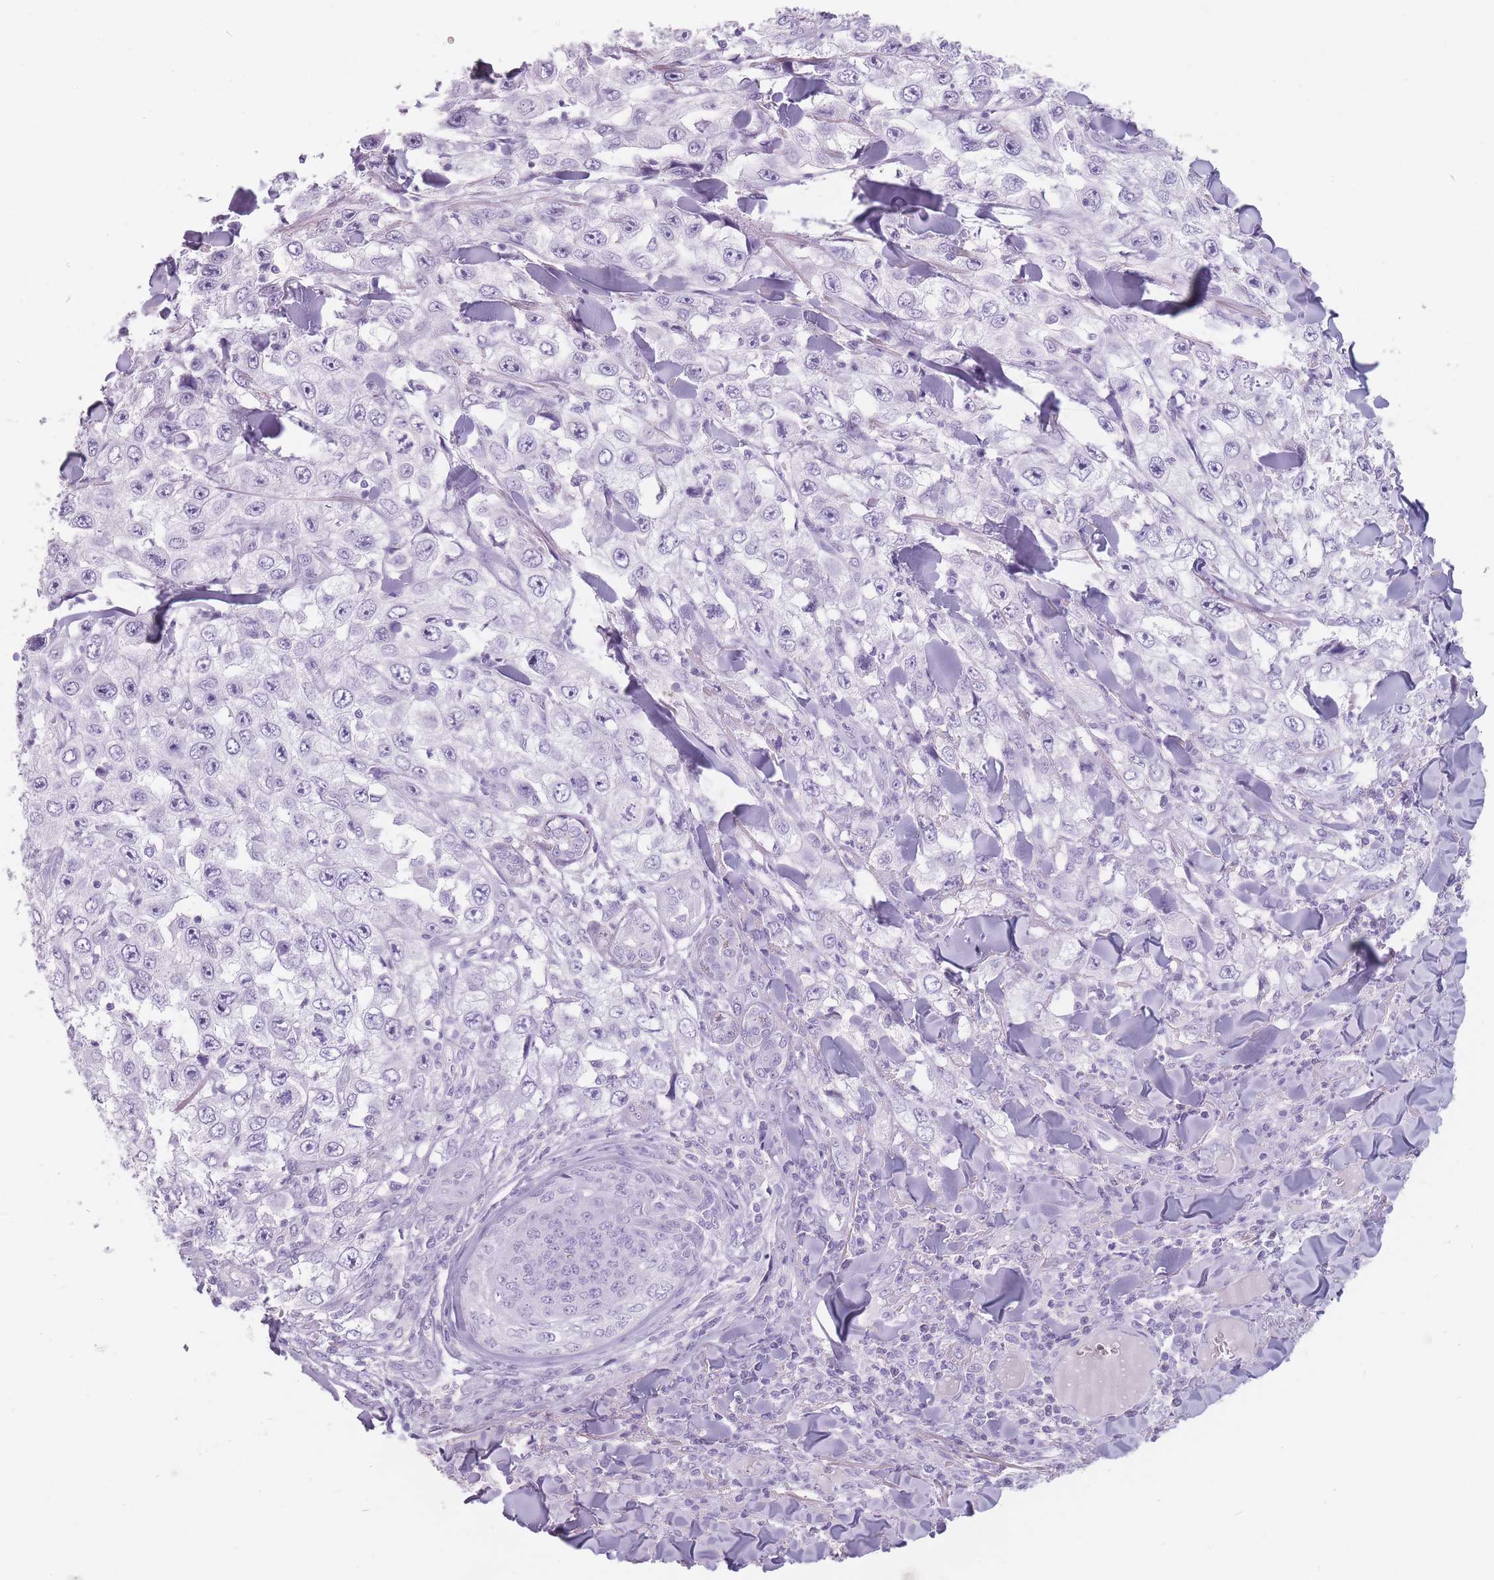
{"staining": {"intensity": "negative", "quantity": "none", "location": "none"}, "tissue": "skin cancer", "cell_type": "Tumor cells", "image_type": "cancer", "snomed": [{"axis": "morphology", "description": "Squamous cell carcinoma, NOS"}, {"axis": "topography", "description": "Skin"}], "caption": "Tumor cells show no significant expression in skin squamous cell carcinoma.", "gene": "CCNO", "patient": {"sex": "male", "age": 82}}